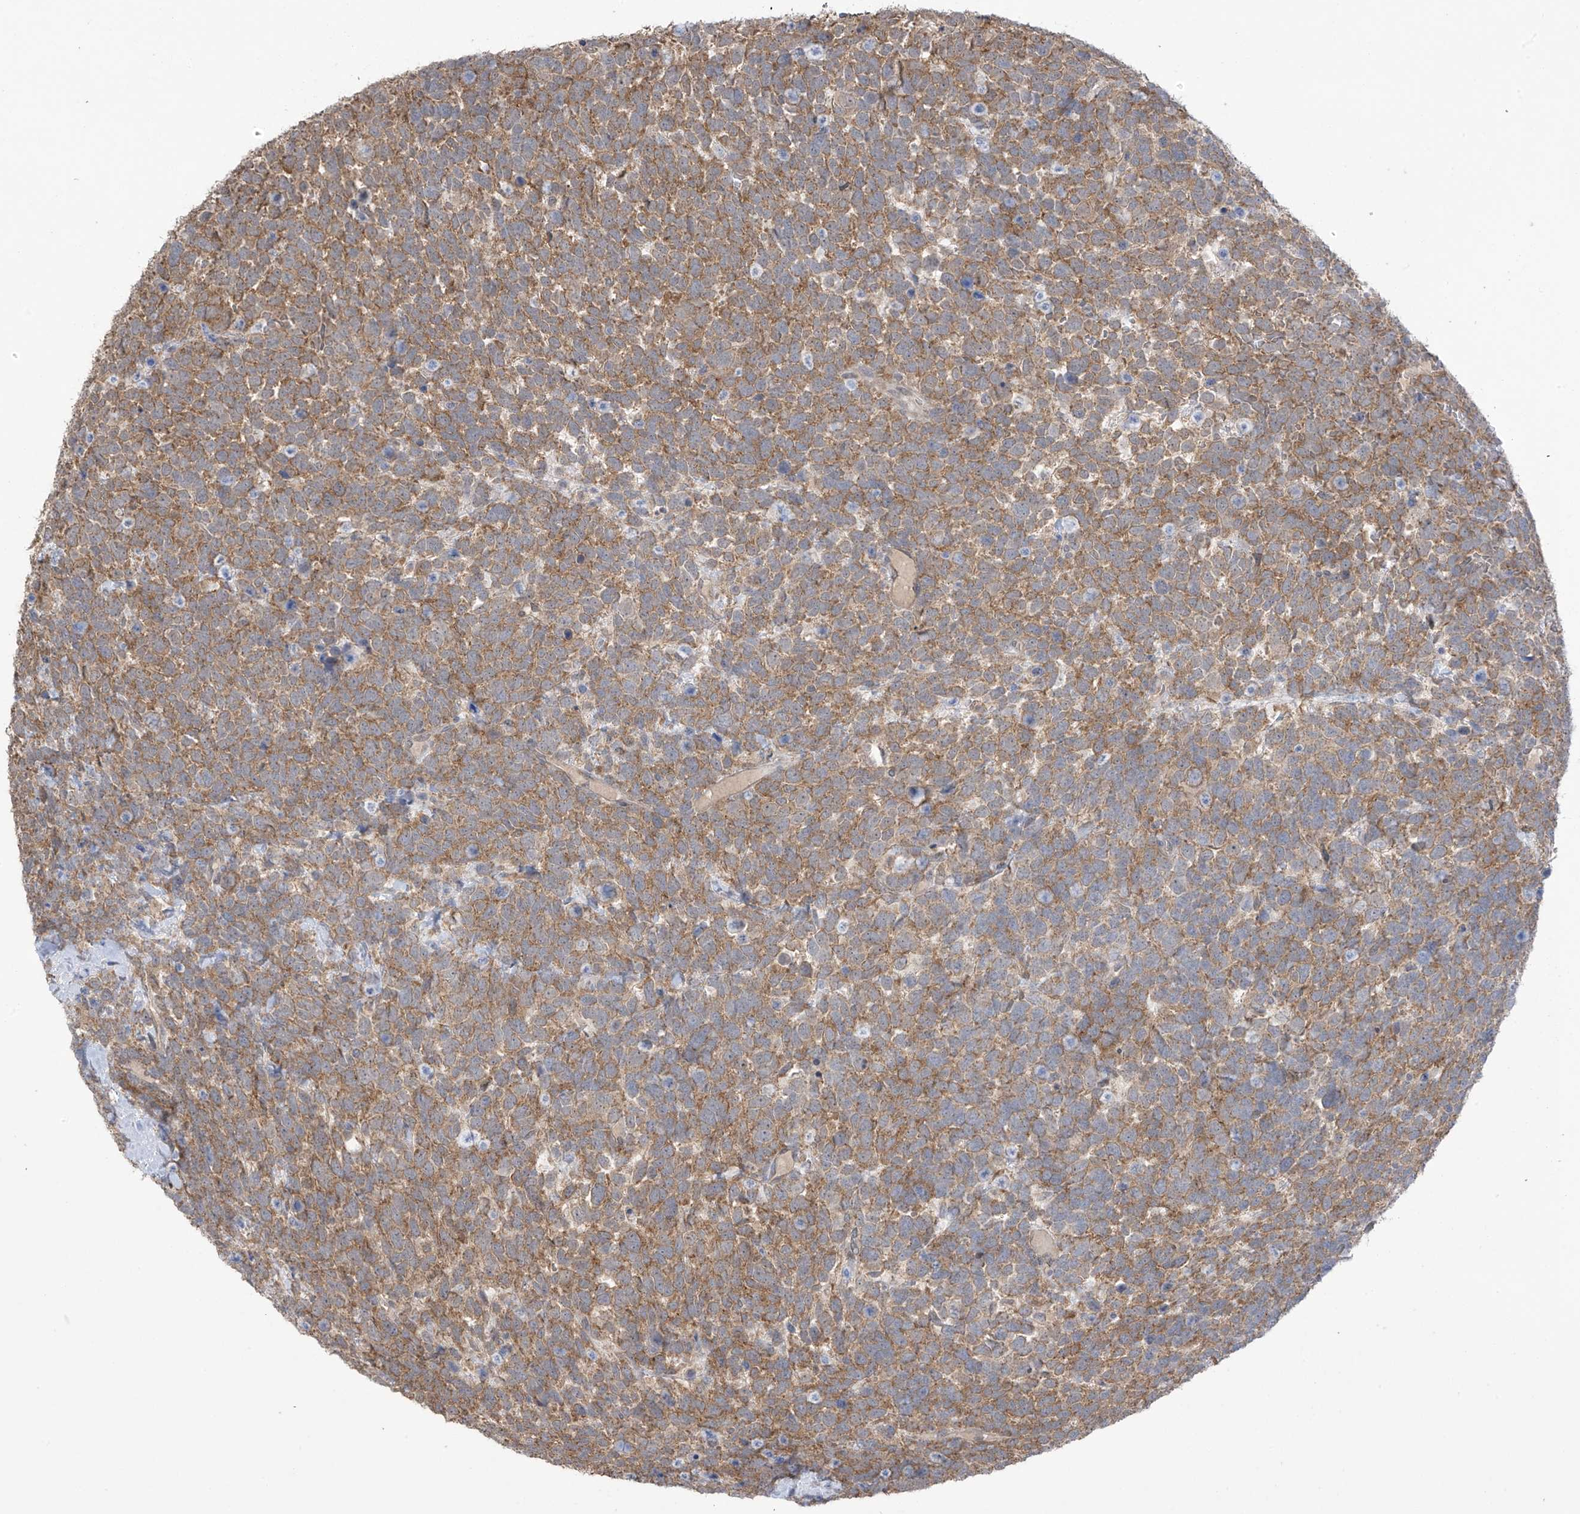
{"staining": {"intensity": "moderate", "quantity": ">75%", "location": "cytoplasmic/membranous"}, "tissue": "urothelial cancer", "cell_type": "Tumor cells", "image_type": "cancer", "snomed": [{"axis": "morphology", "description": "Urothelial carcinoma, High grade"}, {"axis": "topography", "description": "Urinary bladder"}], "caption": "About >75% of tumor cells in human urothelial carcinoma (high-grade) reveal moderate cytoplasmic/membranous protein staining as visualized by brown immunohistochemical staining.", "gene": "KIAA1522", "patient": {"sex": "female", "age": 82}}